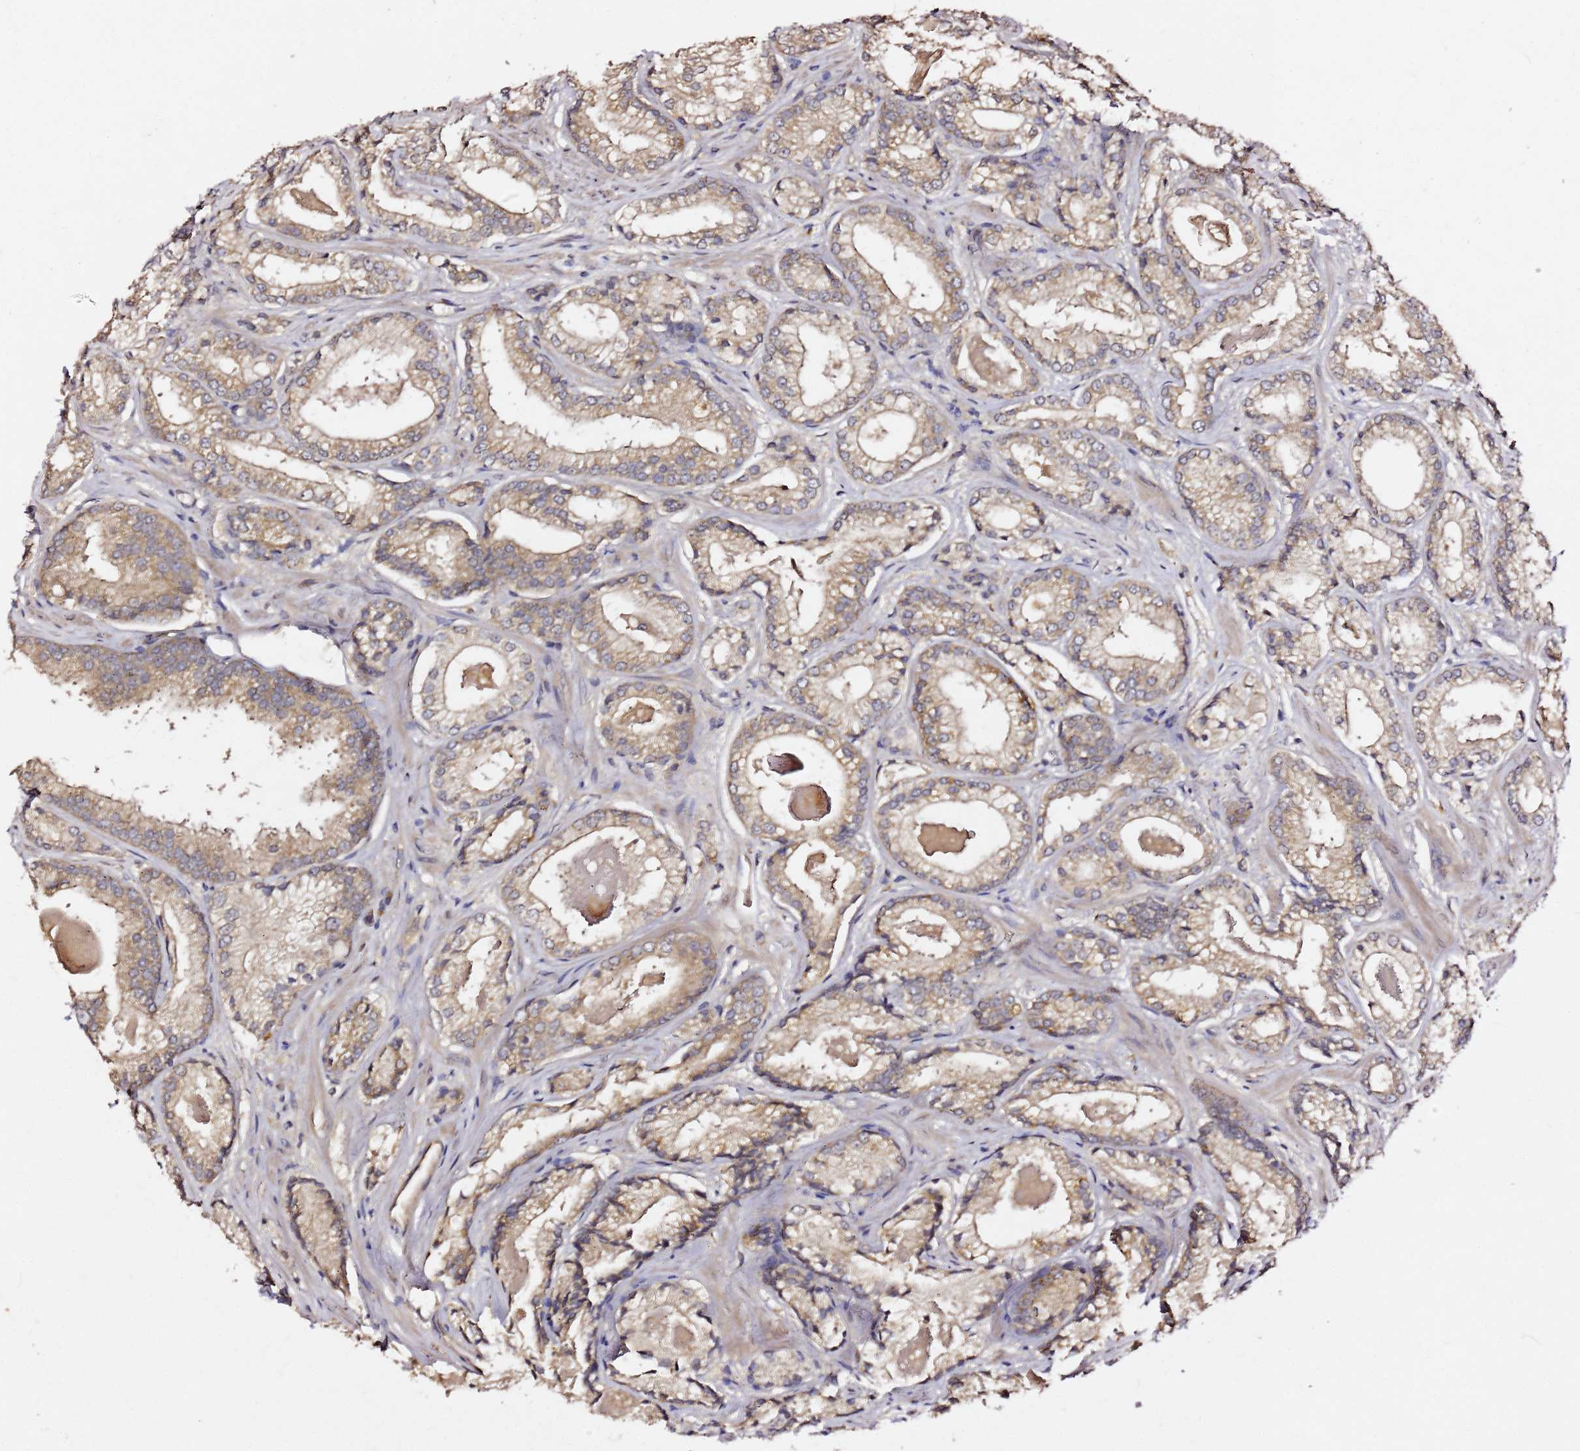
{"staining": {"intensity": "moderate", "quantity": ">75%", "location": "cytoplasmic/membranous"}, "tissue": "prostate cancer", "cell_type": "Tumor cells", "image_type": "cancer", "snomed": [{"axis": "morphology", "description": "Adenocarcinoma, Low grade"}, {"axis": "topography", "description": "Prostate"}], "caption": "IHC of prostate adenocarcinoma (low-grade) reveals medium levels of moderate cytoplasmic/membranous staining in approximately >75% of tumor cells.", "gene": "C6orf136", "patient": {"sex": "male", "age": 68}}